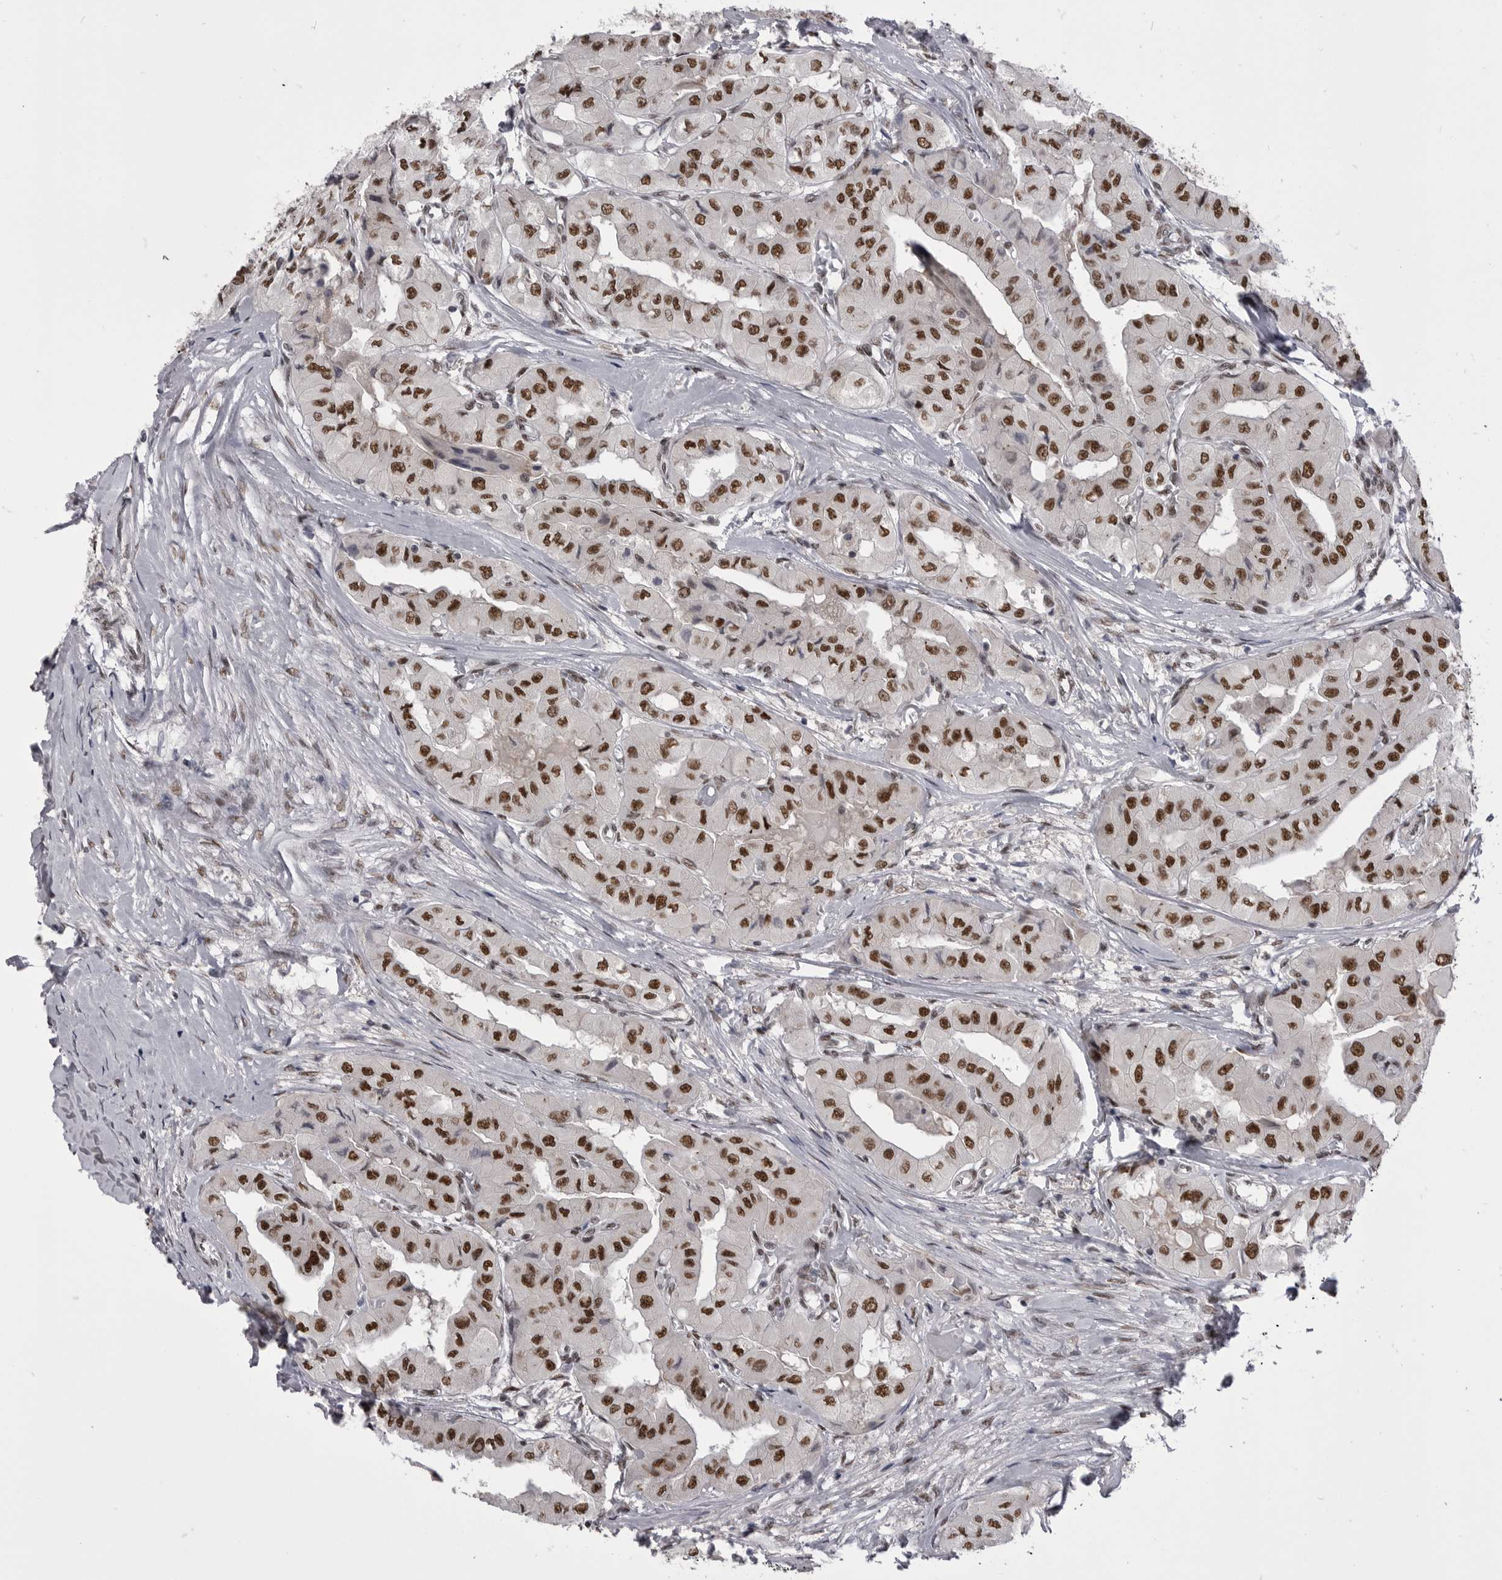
{"staining": {"intensity": "strong", "quantity": ">75%", "location": "nuclear"}, "tissue": "thyroid cancer", "cell_type": "Tumor cells", "image_type": "cancer", "snomed": [{"axis": "morphology", "description": "Papillary adenocarcinoma, NOS"}, {"axis": "topography", "description": "Thyroid gland"}], "caption": "Protein analysis of thyroid papillary adenocarcinoma tissue shows strong nuclear expression in approximately >75% of tumor cells. The staining was performed using DAB, with brown indicating positive protein expression. Nuclei are stained blue with hematoxylin.", "gene": "MEPCE", "patient": {"sex": "female", "age": 59}}